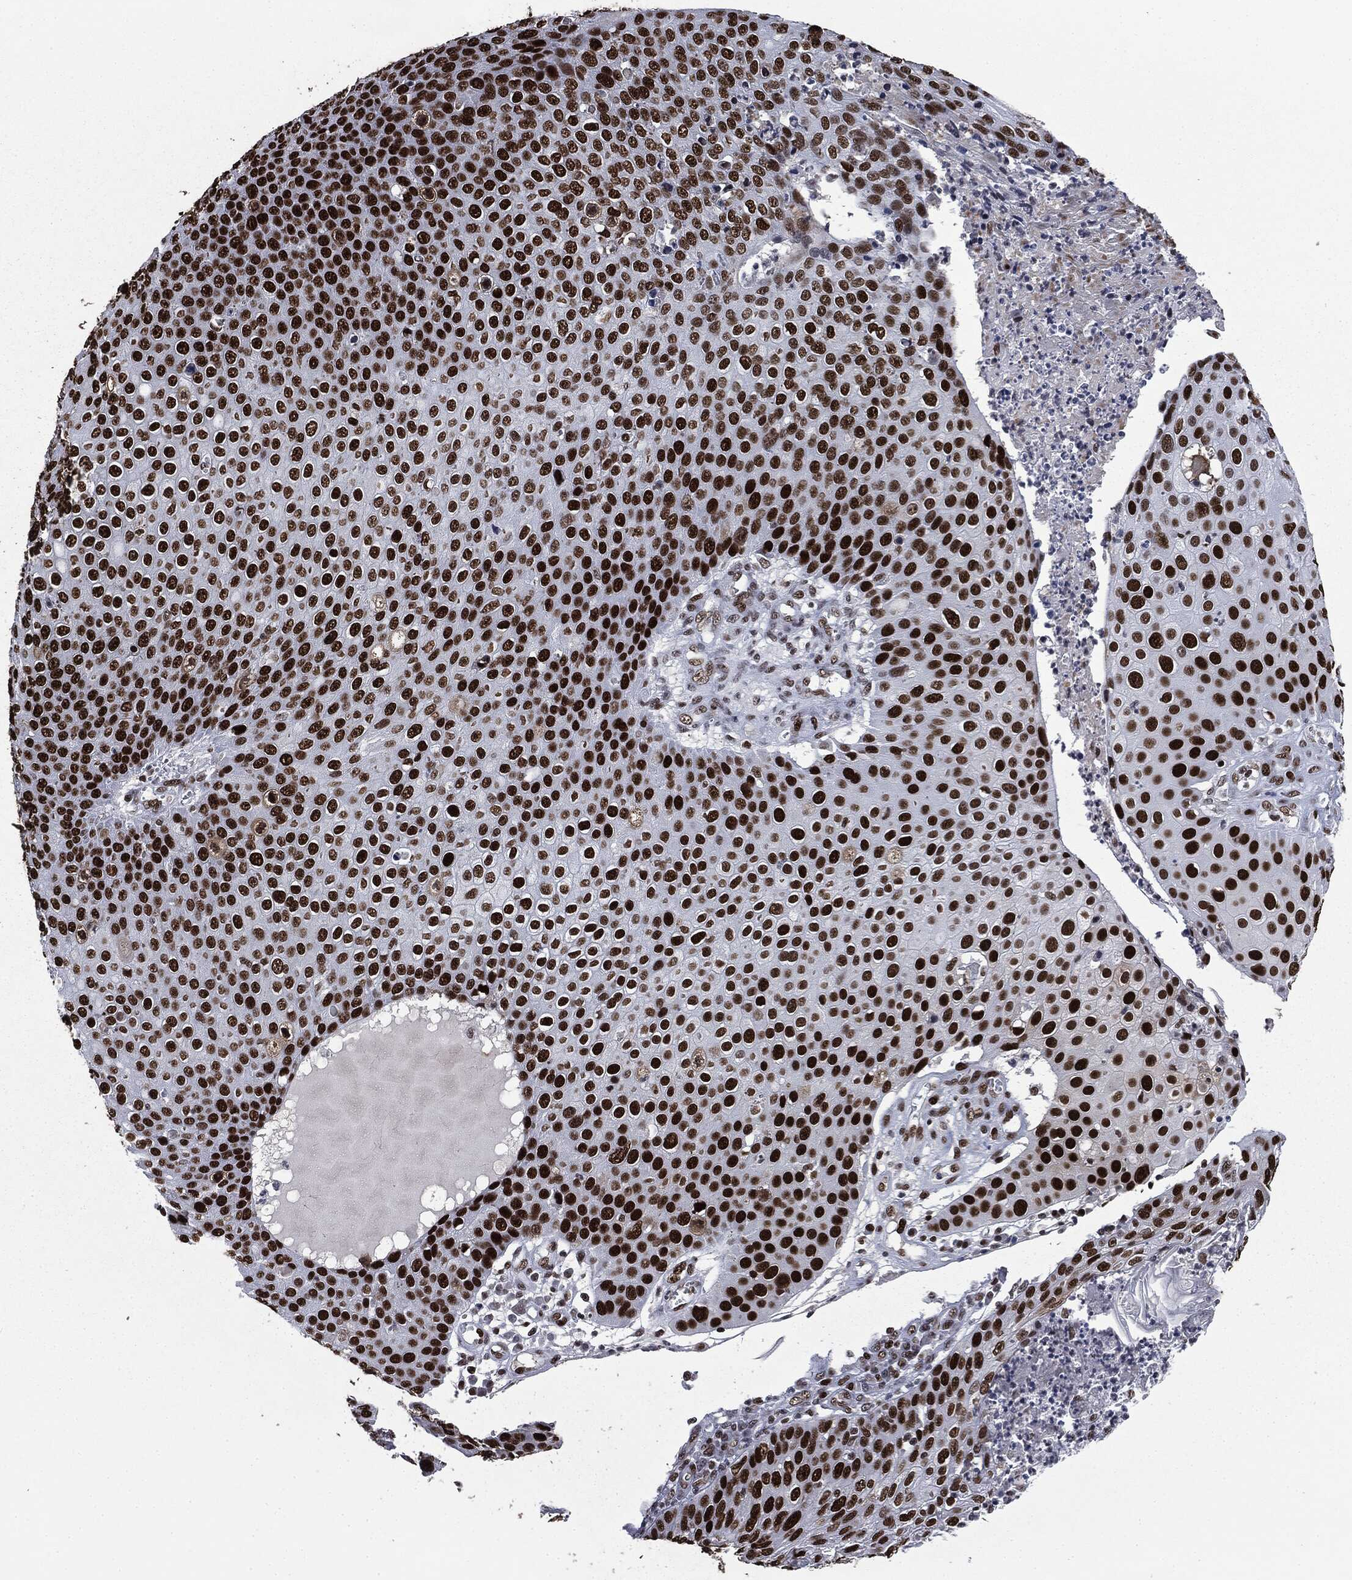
{"staining": {"intensity": "strong", "quantity": ">75%", "location": "nuclear"}, "tissue": "skin cancer", "cell_type": "Tumor cells", "image_type": "cancer", "snomed": [{"axis": "morphology", "description": "Squamous cell carcinoma, NOS"}, {"axis": "topography", "description": "Skin"}], "caption": "Squamous cell carcinoma (skin) was stained to show a protein in brown. There is high levels of strong nuclear positivity in about >75% of tumor cells. The staining was performed using DAB to visualize the protein expression in brown, while the nuclei were stained in blue with hematoxylin (Magnification: 20x).", "gene": "MSH2", "patient": {"sex": "male", "age": 71}}